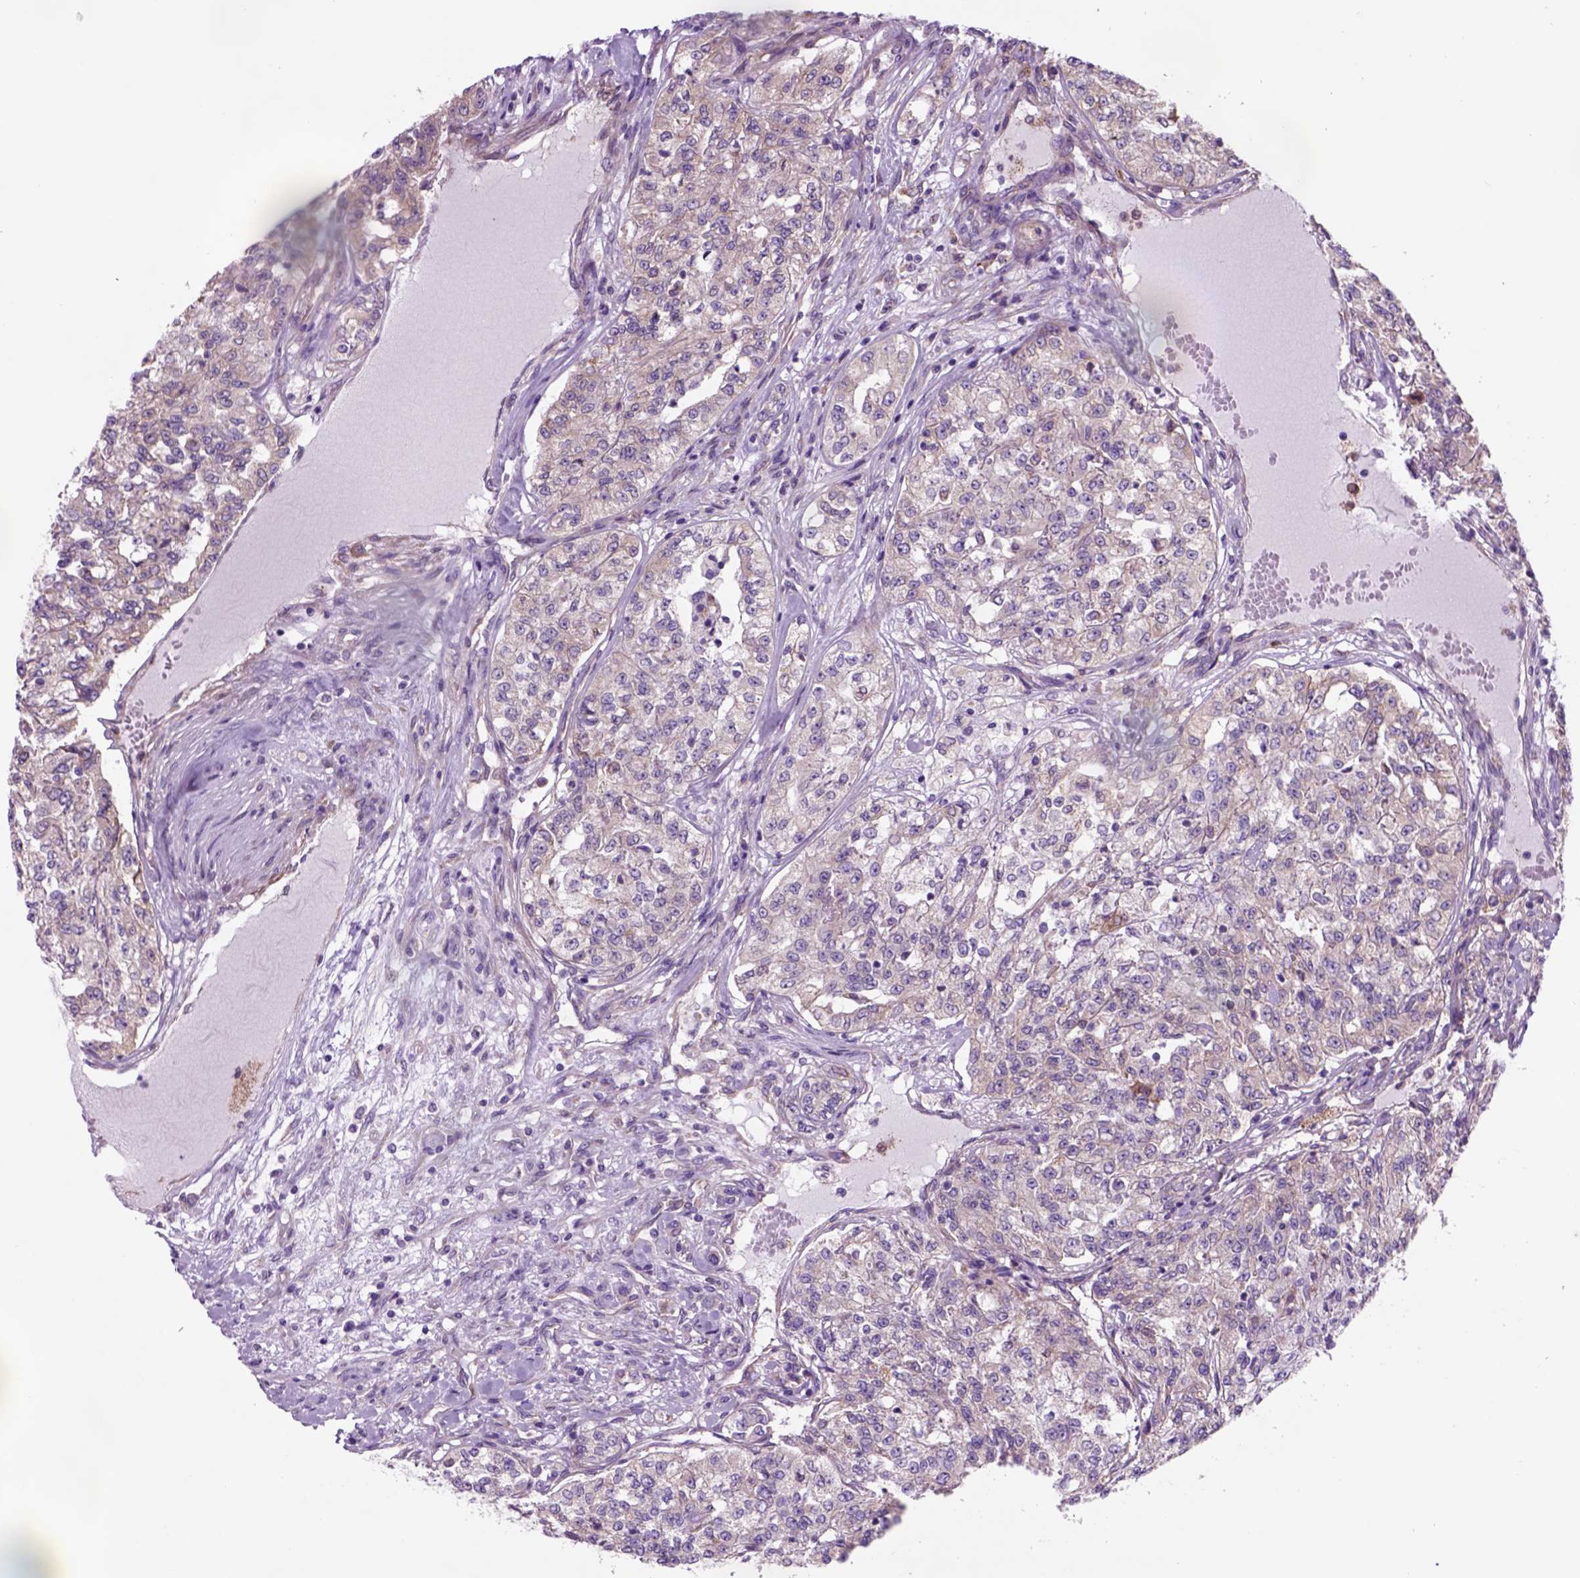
{"staining": {"intensity": "negative", "quantity": "none", "location": "none"}, "tissue": "renal cancer", "cell_type": "Tumor cells", "image_type": "cancer", "snomed": [{"axis": "morphology", "description": "Adenocarcinoma, NOS"}, {"axis": "topography", "description": "Kidney"}], "caption": "The IHC image has no significant staining in tumor cells of renal cancer tissue. (Immunohistochemistry (ihc), brightfield microscopy, high magnification).", "gene": "PIAS3", "patient": {"sex": "female", "age": 63}}